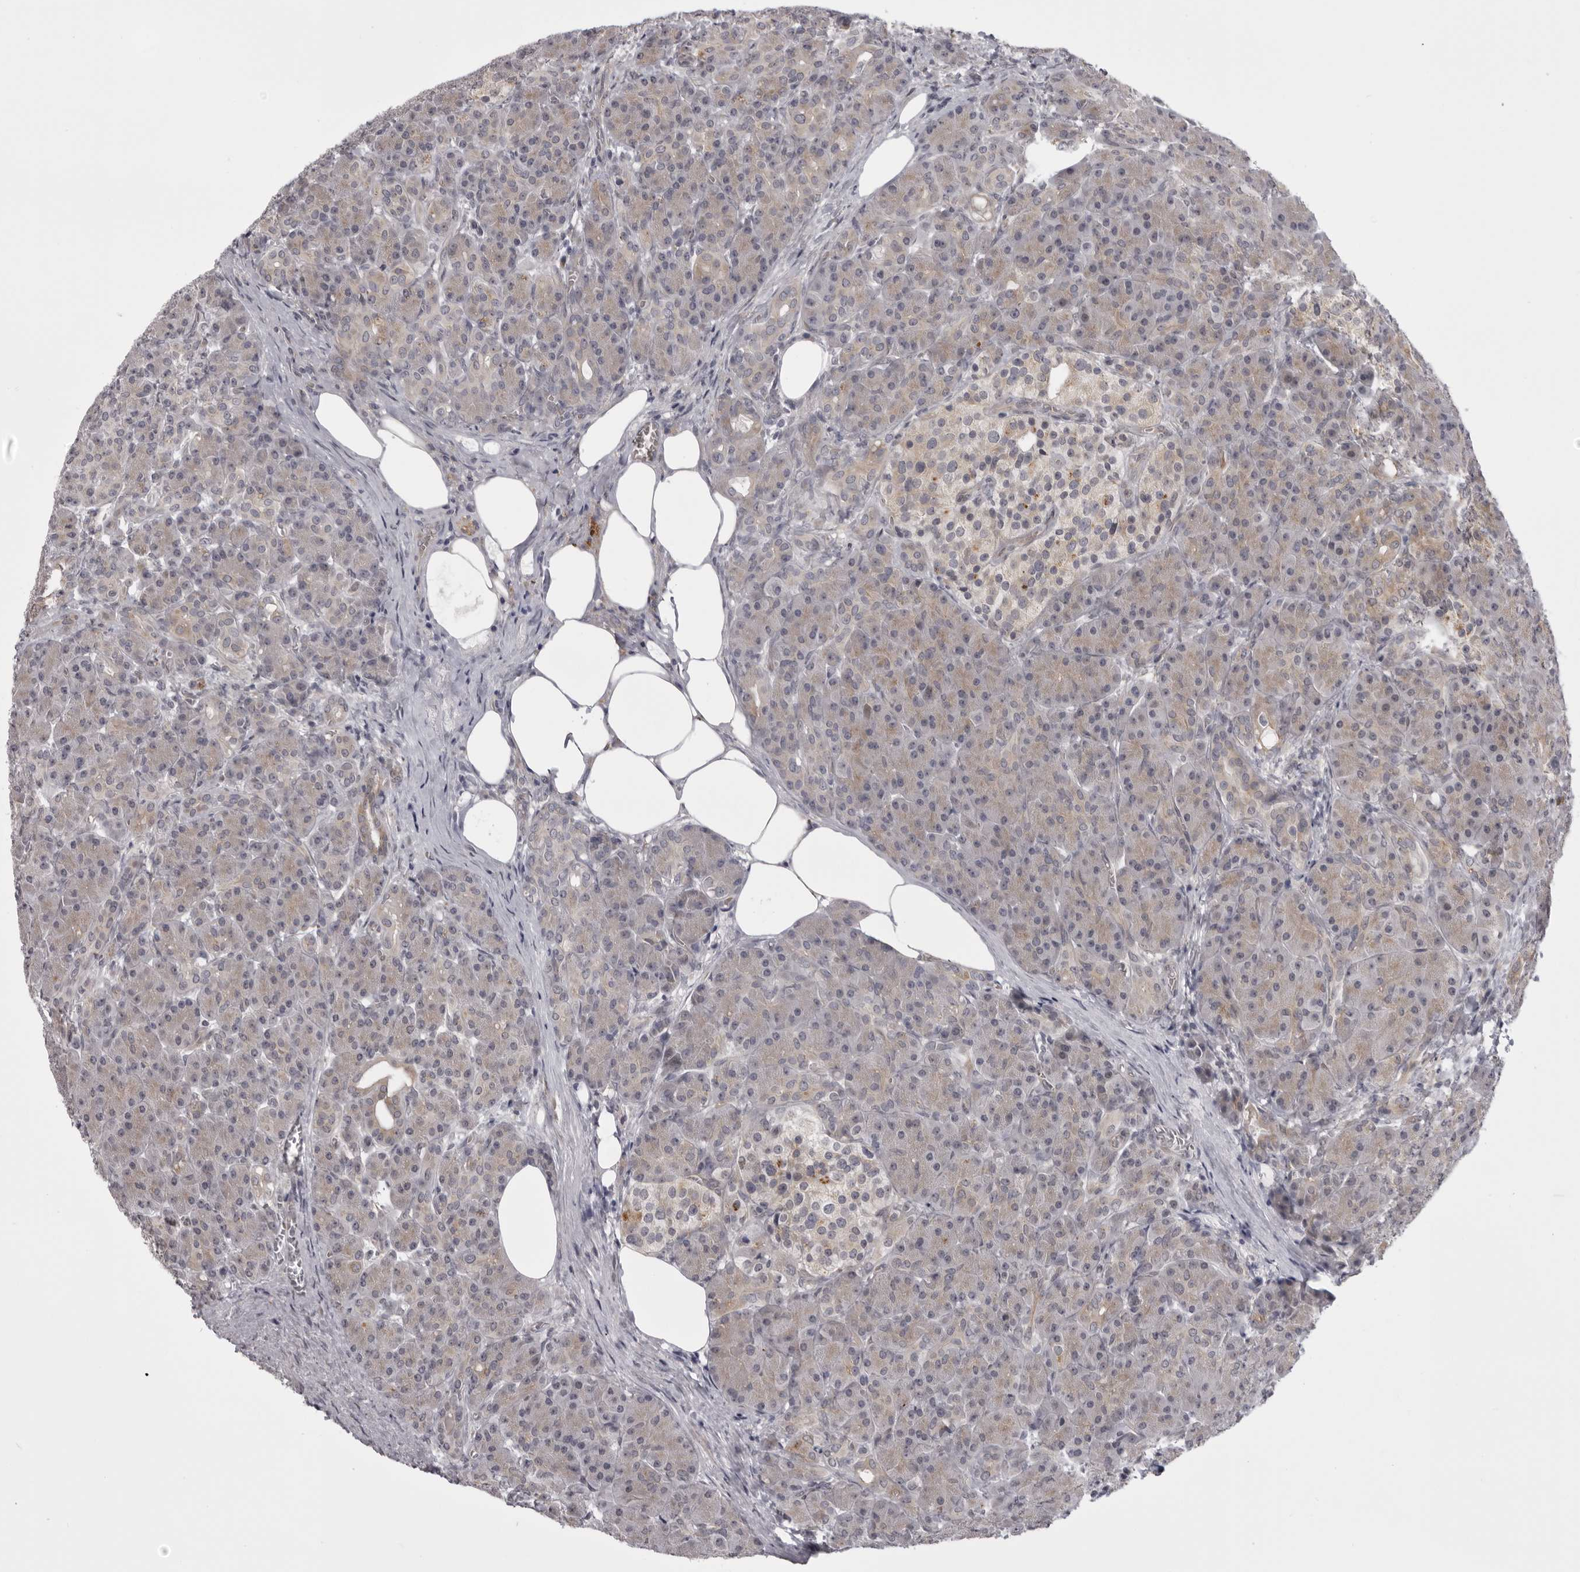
{"staining": {"intensity": "weak", "quantity": "25%-75%", "location": "cytoplasmic/membranous"}, "tissue": "pancreas", "cell_type": "Exocrine glandular cells", "image_type": "normal", "snomed": [{"axis": "morphology", "description": "Normal tissue, NOS"}, {"axis": "topography", "description": "Pancreas"}], "caption": "Exocrine glandular cells display low levels of weak cytoplasmic/membranous positivity in about 25%-75% of cells in normal pancreas.", "gene": "EPHA10", "patient": {"sex": "male", "age": 63}}